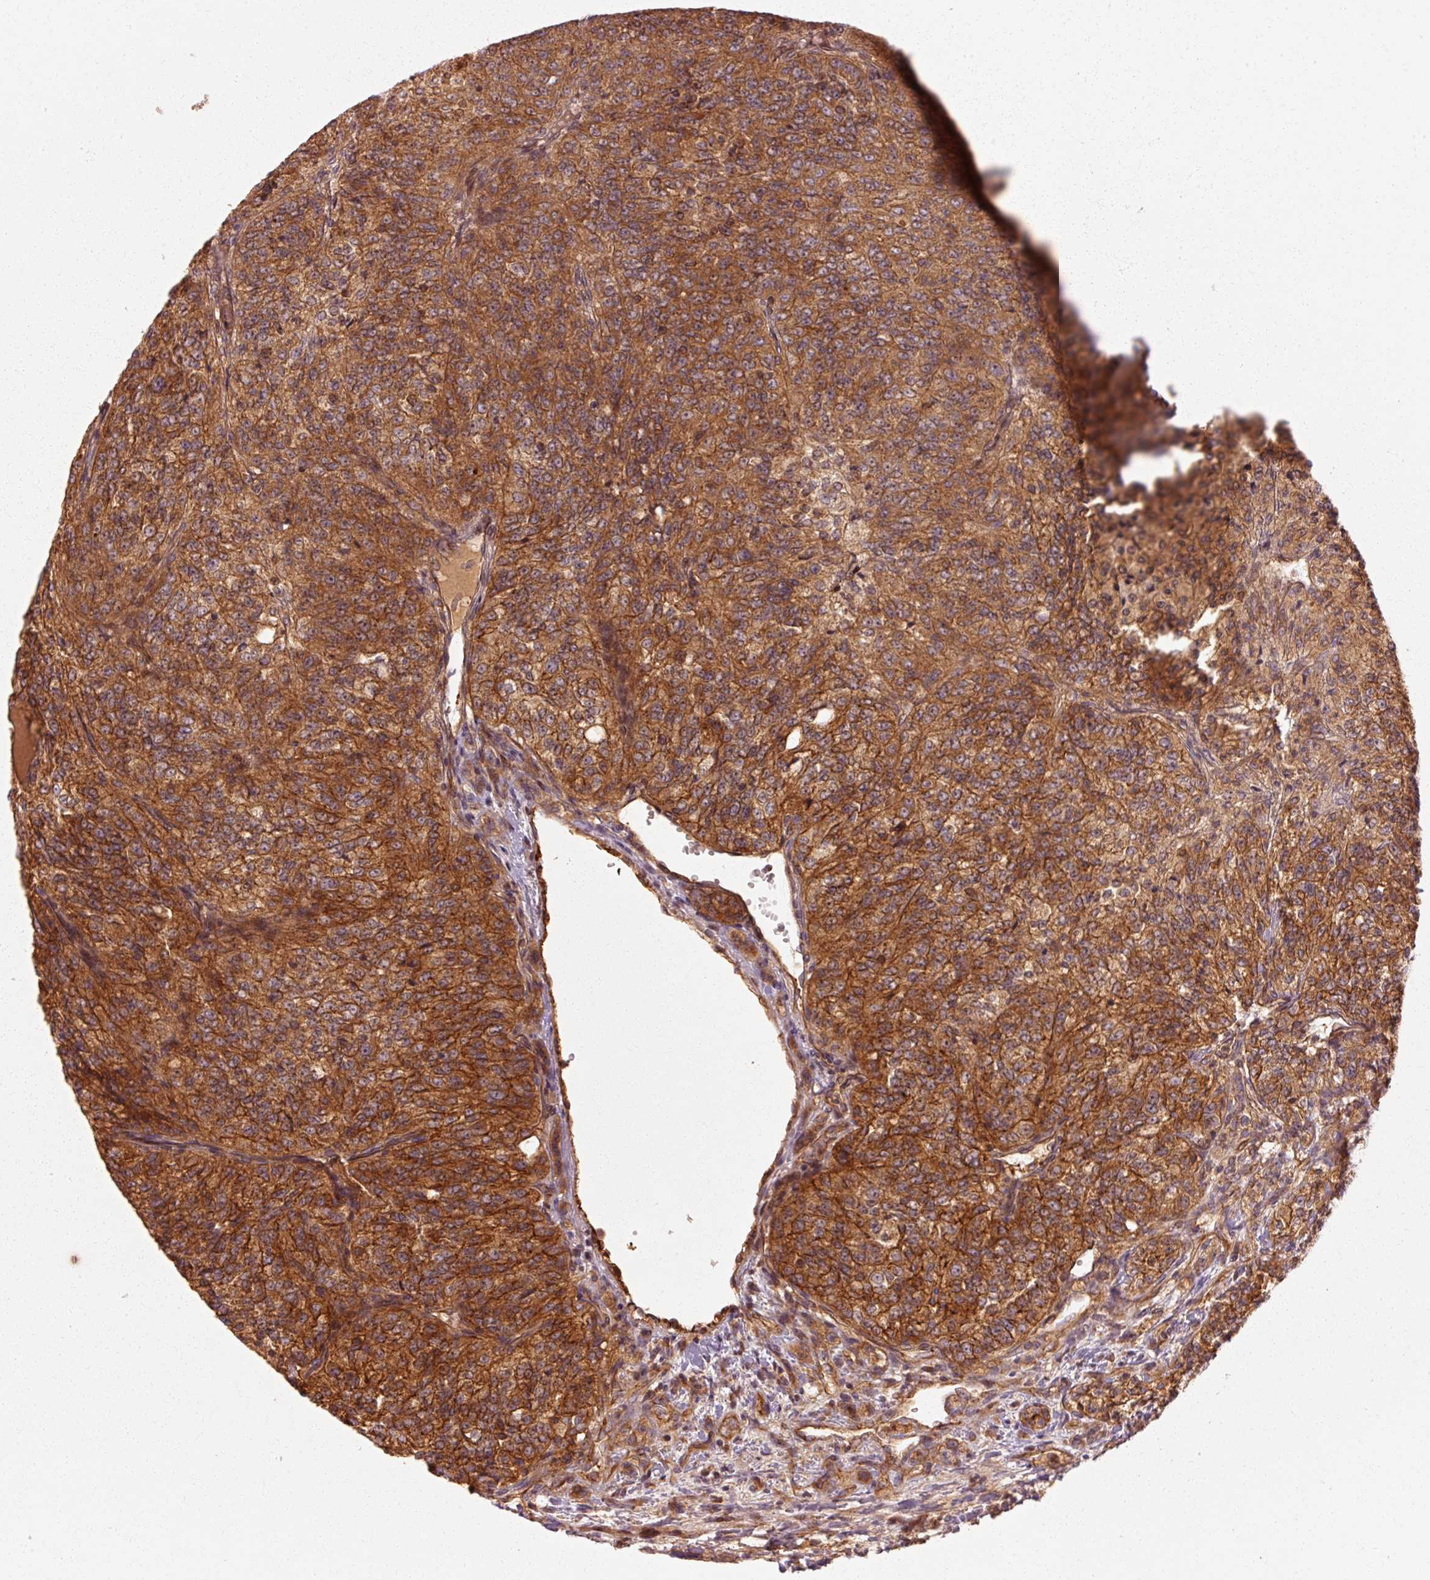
{"staining": {"intensity": "moderate", "quantity": ">75%", "location": "cytoplasmic/membranous"}, "tissue": "renal cancer", "cell_type": "Tumor cells", "image_type": "cancer", "snomed": [{"axis": "morphology", "description": "Adenocarcinoma, NOS"}, {"axis": "topography", "description": "Kidney"}], "caption": "The image displays immunohistochemical staining of renal cancer. There is moderate cytoplasmic/membranous positivity is identified in approximately >75% of tumor cells.", "gene": "CTNNA1", "patient": {"sex": "female", "age": 63}}